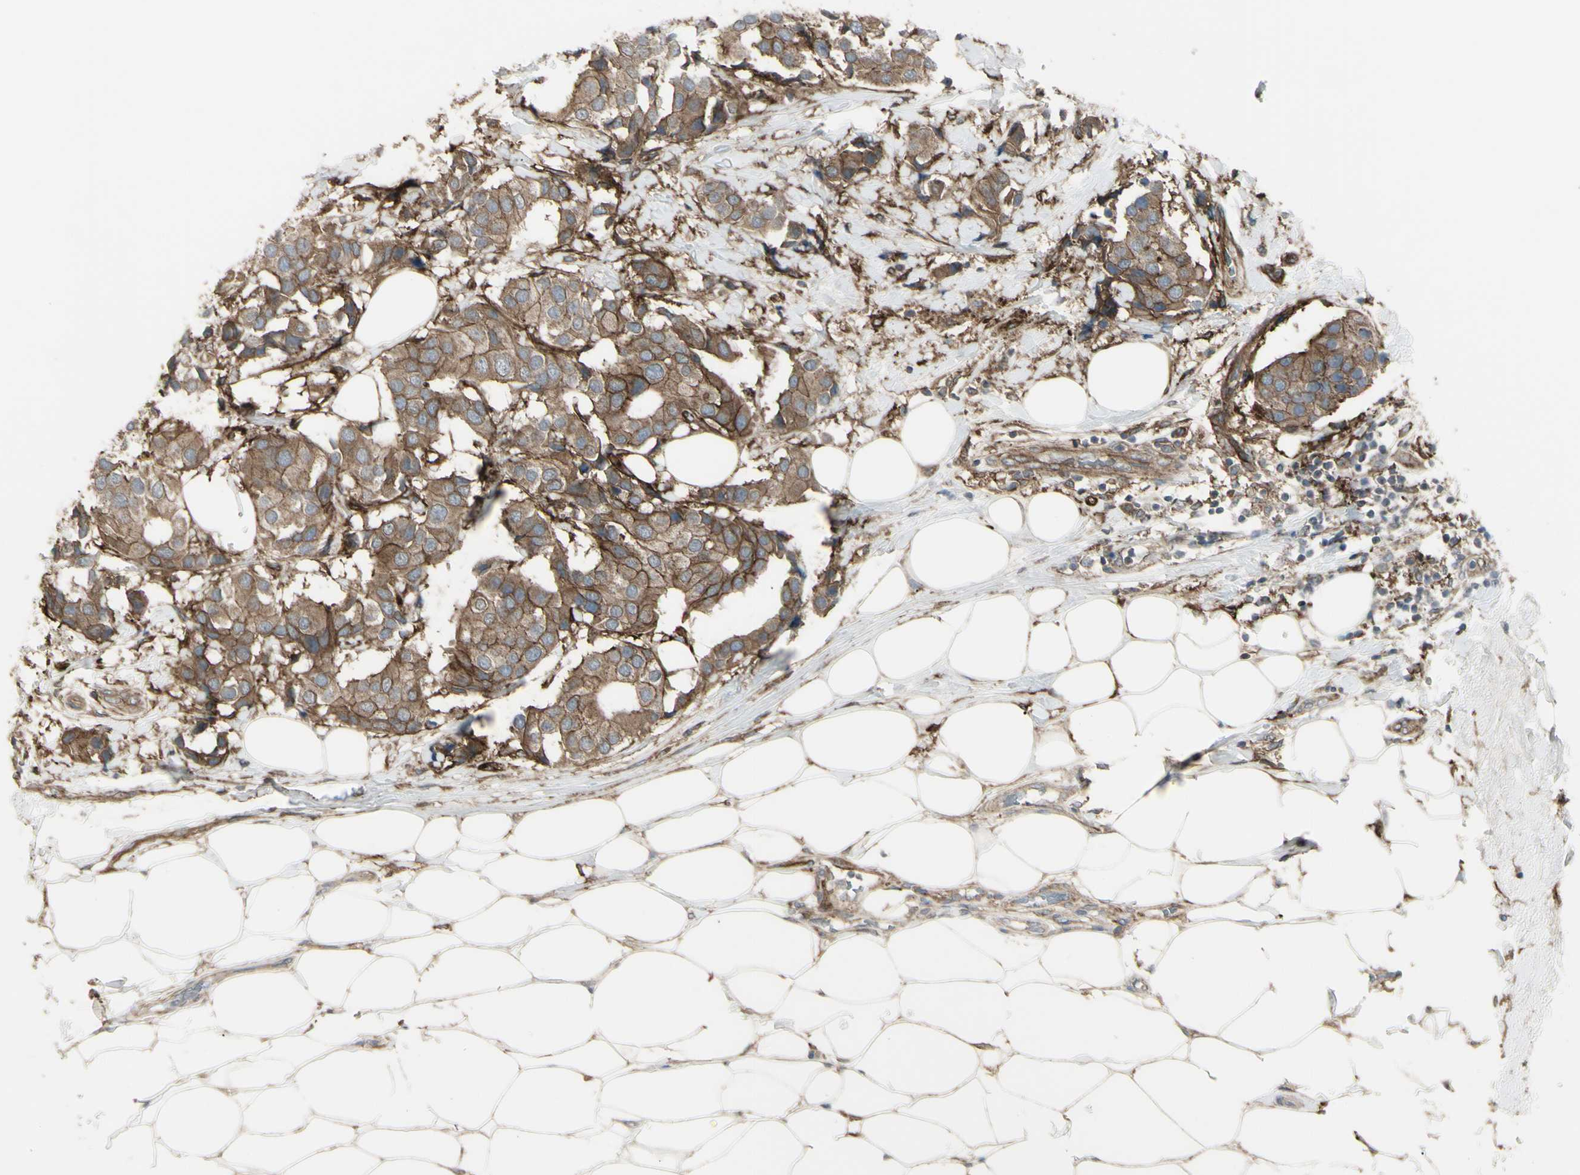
{"staining": {"intensity": "moderate", "quantity": ">75%", "location": "cytoplasmic/membranous"}, "tissue": "breast cancer", "cell_type": "Tumor cells", "image_type": "cancer", "snomed": [{"axis": "morphology", "description": "Normal tissue, NOS"}, {"axis": "morphology", "description": "Duct carcinoma"}, {"axis": "topography", "description": "Breast"}], "caption": "Immunohistochemical staining of infiltrating ductal carcinoma (breast) demonstrates medium levels of moderate cytoplasmic/membranous protein staining in about >75% of tumor cells.", "gene": "CD276", "patient": {"sex": "female", "age": 39}}